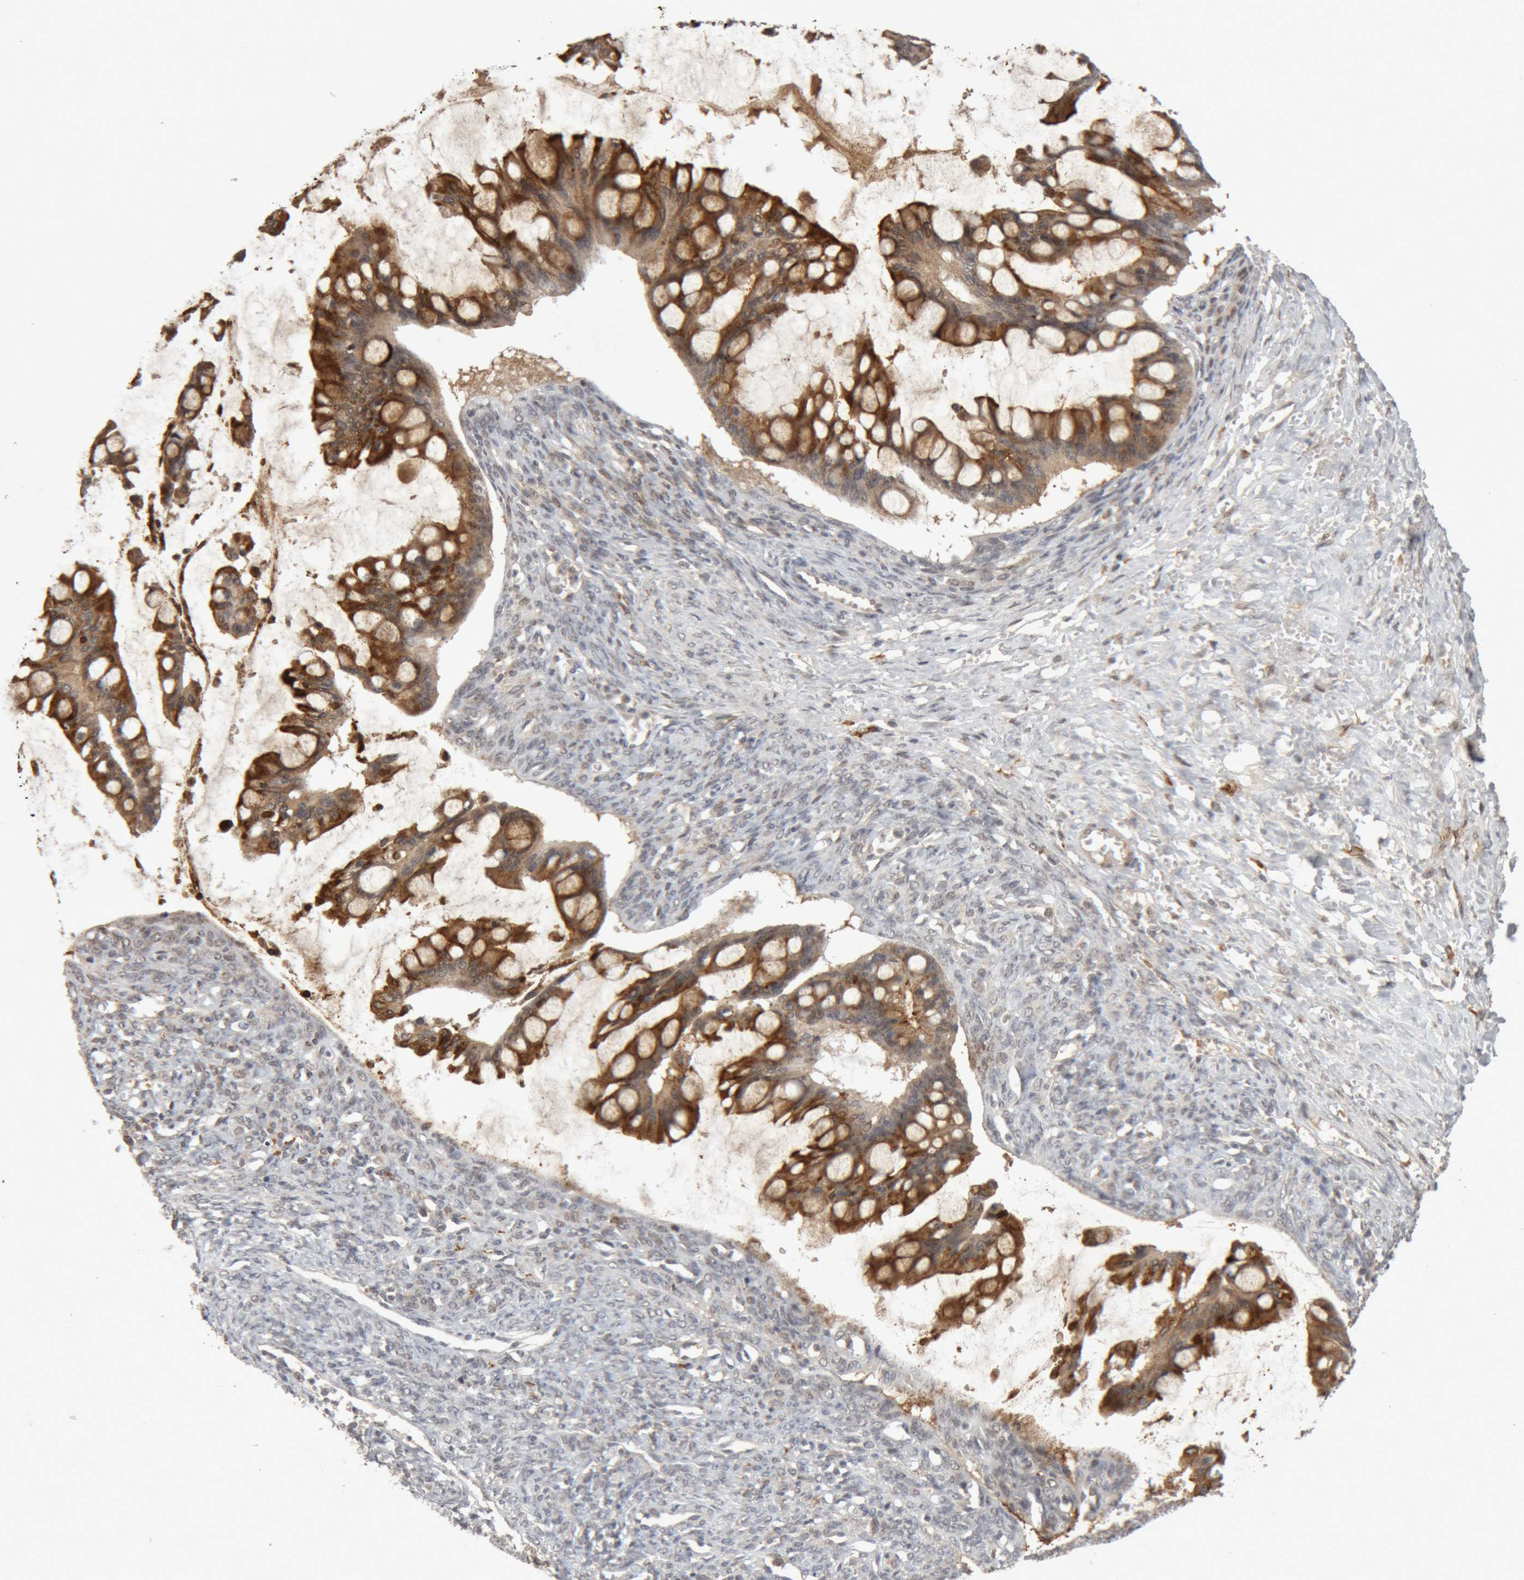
{"staining": {"intensity": "strong", "quantity": ">75%", "location": "cytoplasmic/membranous"}, "tissue": "ovarian cancer", "cell_type": "Tumor cells", "image_type": "cancer", "snomed": [{"axis": "morphology", "description": "Cystadenocarcinoma, mucinous, NOS"}, {"axis": "topography", "description": "Ovary"}], "caption": "An immunohistochemistry (IHC) image of tumor tissue is shown. Protein staining in brown highlights strong cytoplasmic/membranous positivity in ovarian mucinous cystadenocarcinoma within tumor cells. (brown staining indicates protein expression, while blue staining denotes nuclei).", "gene": "MEP1A", "patient": {"sex": "female", "age": 73}}